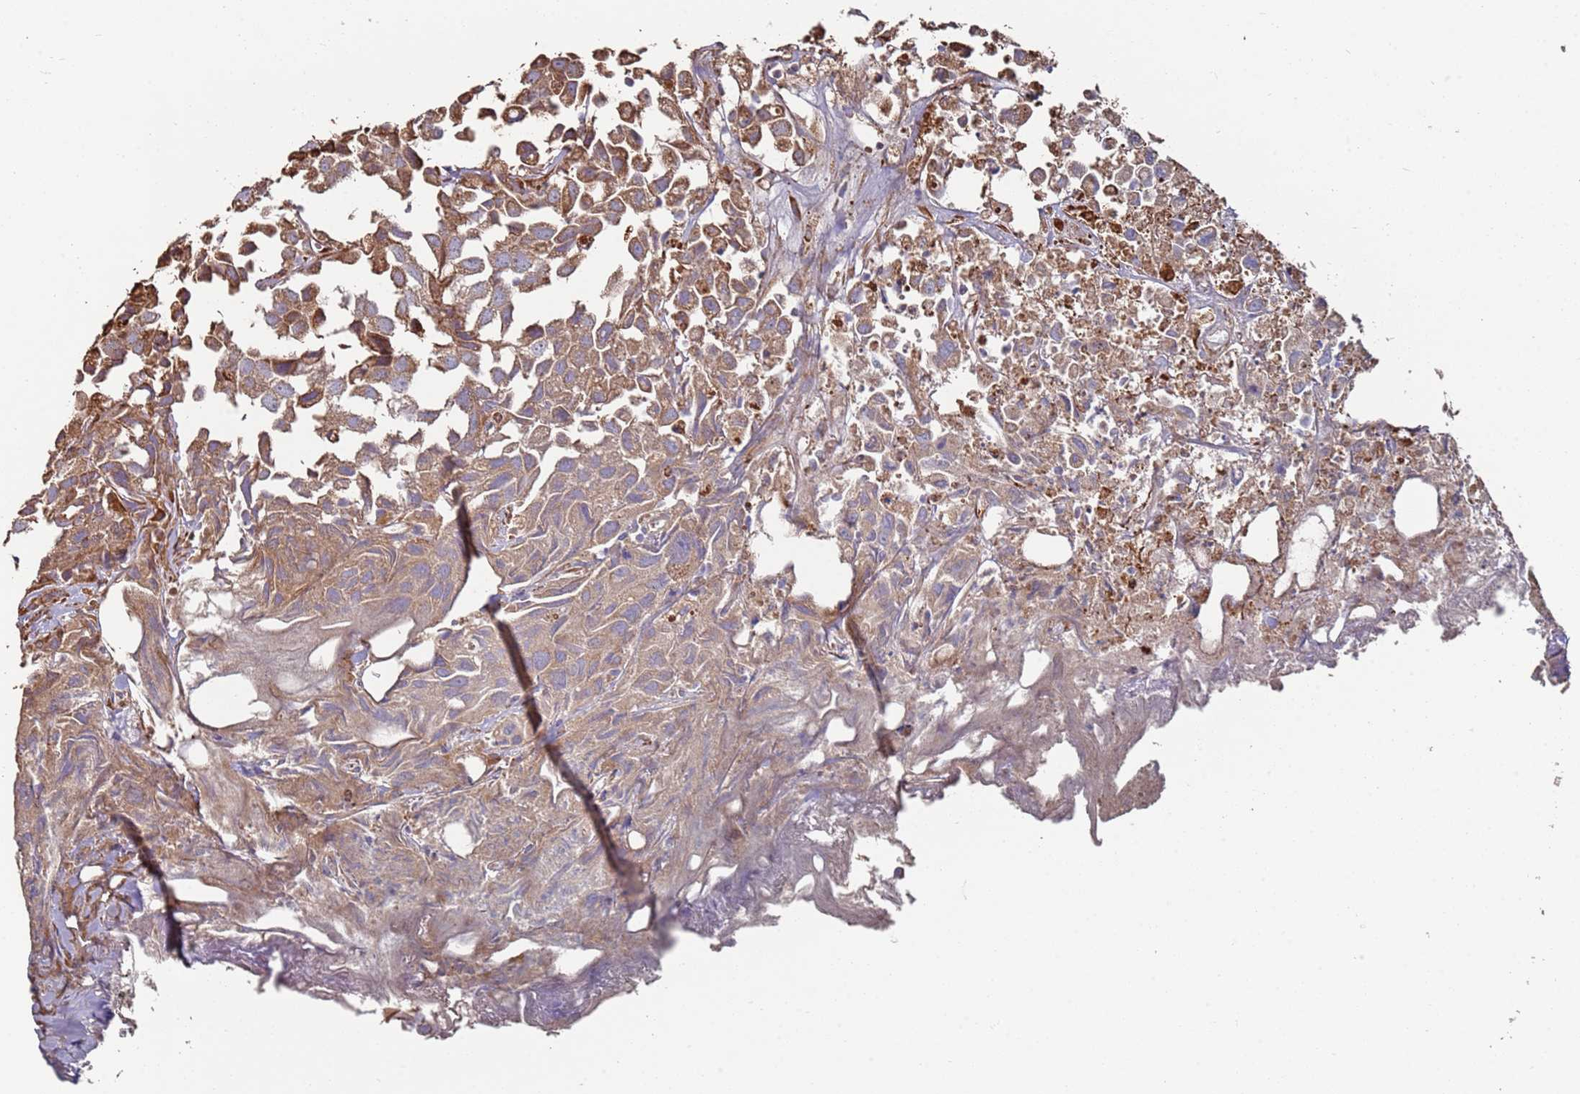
{"staining": {"intensity": "moderate", "quantity": ">75%", "location": "cytoplasmic/membranous"}, "tissue": "urothelial cancer", "cell_type": "Tumor cells", "image_type": "cancer", "snomed": [{"axis": "morphology", "description": "Urothelial carcinoma, High grade"}, {"axis": "topography", "description": "Urinary bladder"}], "caption": "The micrograph reveals a brown stain indicating the presence of a protein in the cytoplasmic/membranous of tumor cells in urothelial carcinoma (high-grade).", "gene": "LACC1", "patient": {"sex": "female", "age": 75}}